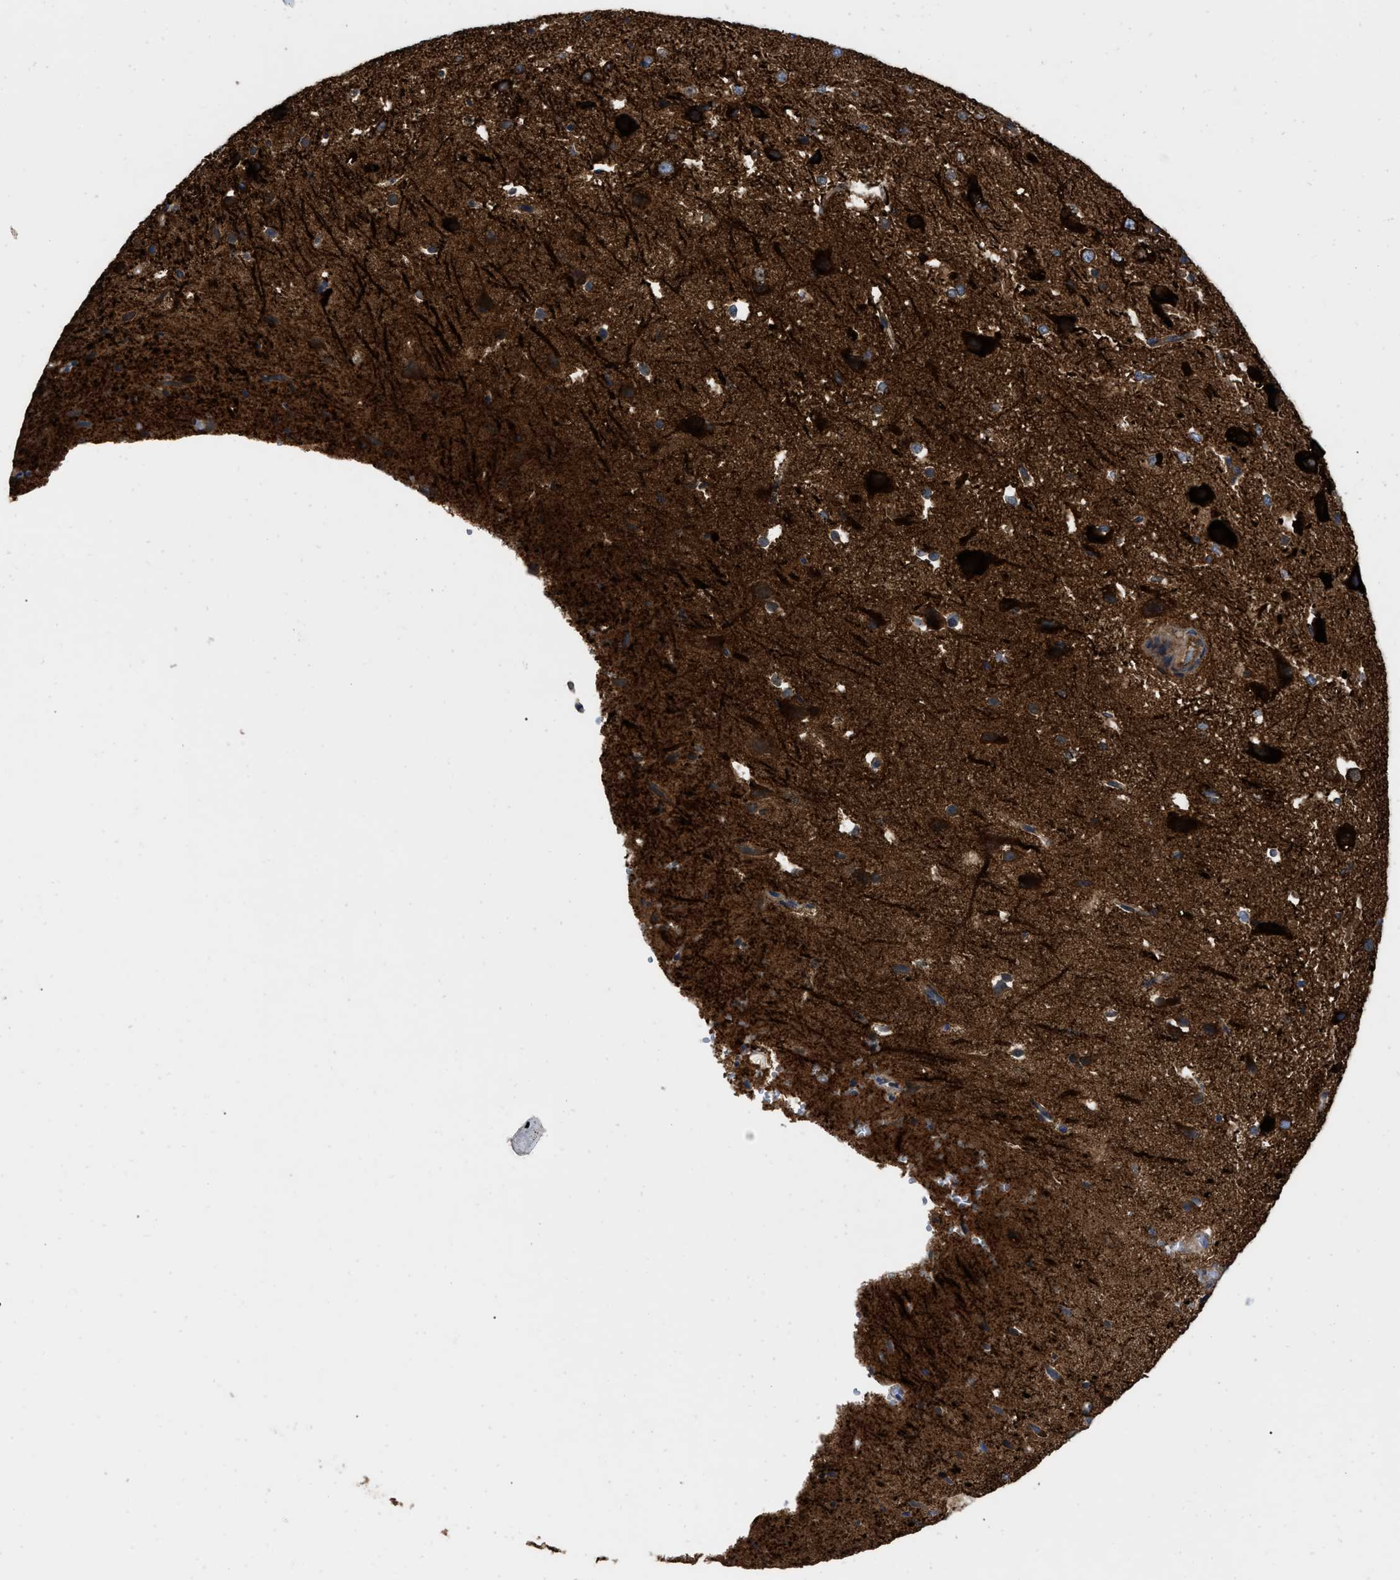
{"staining": {"intensity": "moderate", "quantity": ">75%", "location": "cytoplasmic/membranous"}, "tissue": "cerebral cortex", "cell_type": "Endothelial cells", "image_type": "normal", "snomed": [{"axis": "morphology", "description": "Normal tissue, NOS"}, {"axis": "morphology", "description": "Developmental malformation"}, {"axis": "topography", "description": "Cerebral cortex"}], "caption": "Moderate cytoplasmic/membranous protein positivity is present in approximately >75% of endothelial cells in cerebral cortex. The protein of interest is shown in brown color, while the nuclei are stained blue.", "gene": "RABEP1", "patient": {"sex": "female", "age": 30}}